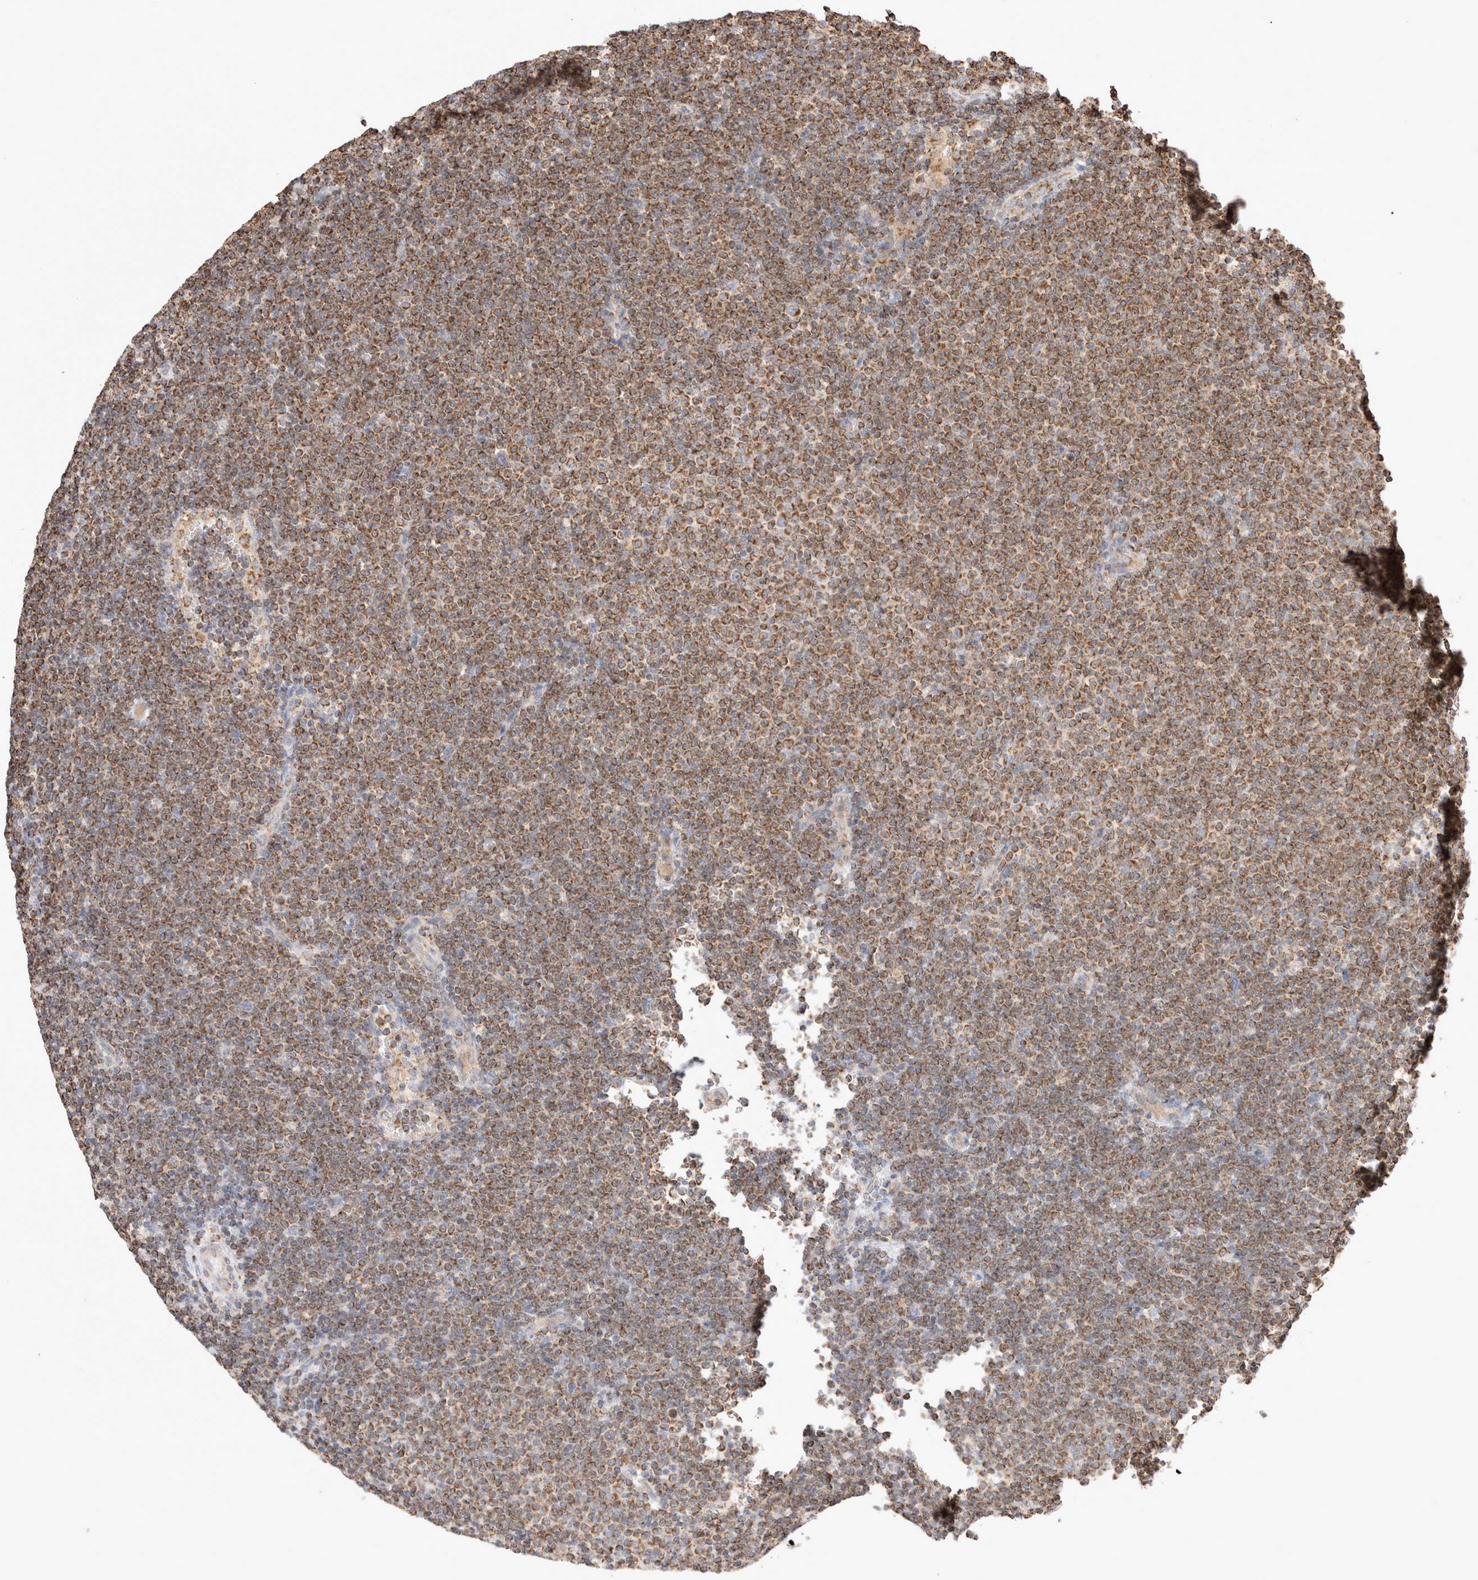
{"staining": {"intensity": "moderate", "quantity": ">75%", "location": "cytoplasmic/membranous"}, "tissue": "lymphoma", "cell_type": "Tumor cells", "image_type": "cancer", "snomed": [{"axis": "morphology", "description": "Malignant lymphoma, non-Hodgkin's type, Low grade"}, {"axis": "topography", "description": "Lymph node"}], "caption": "DAB immunohistochemical staining of human low-grade malignant lymphoma, non-Hodgkin's type demonstrates moderate cytoplasmic/membranous protein positivity in about >75% of tumor cells. Nuclei are stained in blue.", "gene": "TMPPE", "patient": {"sex": "female", "age": 53}}